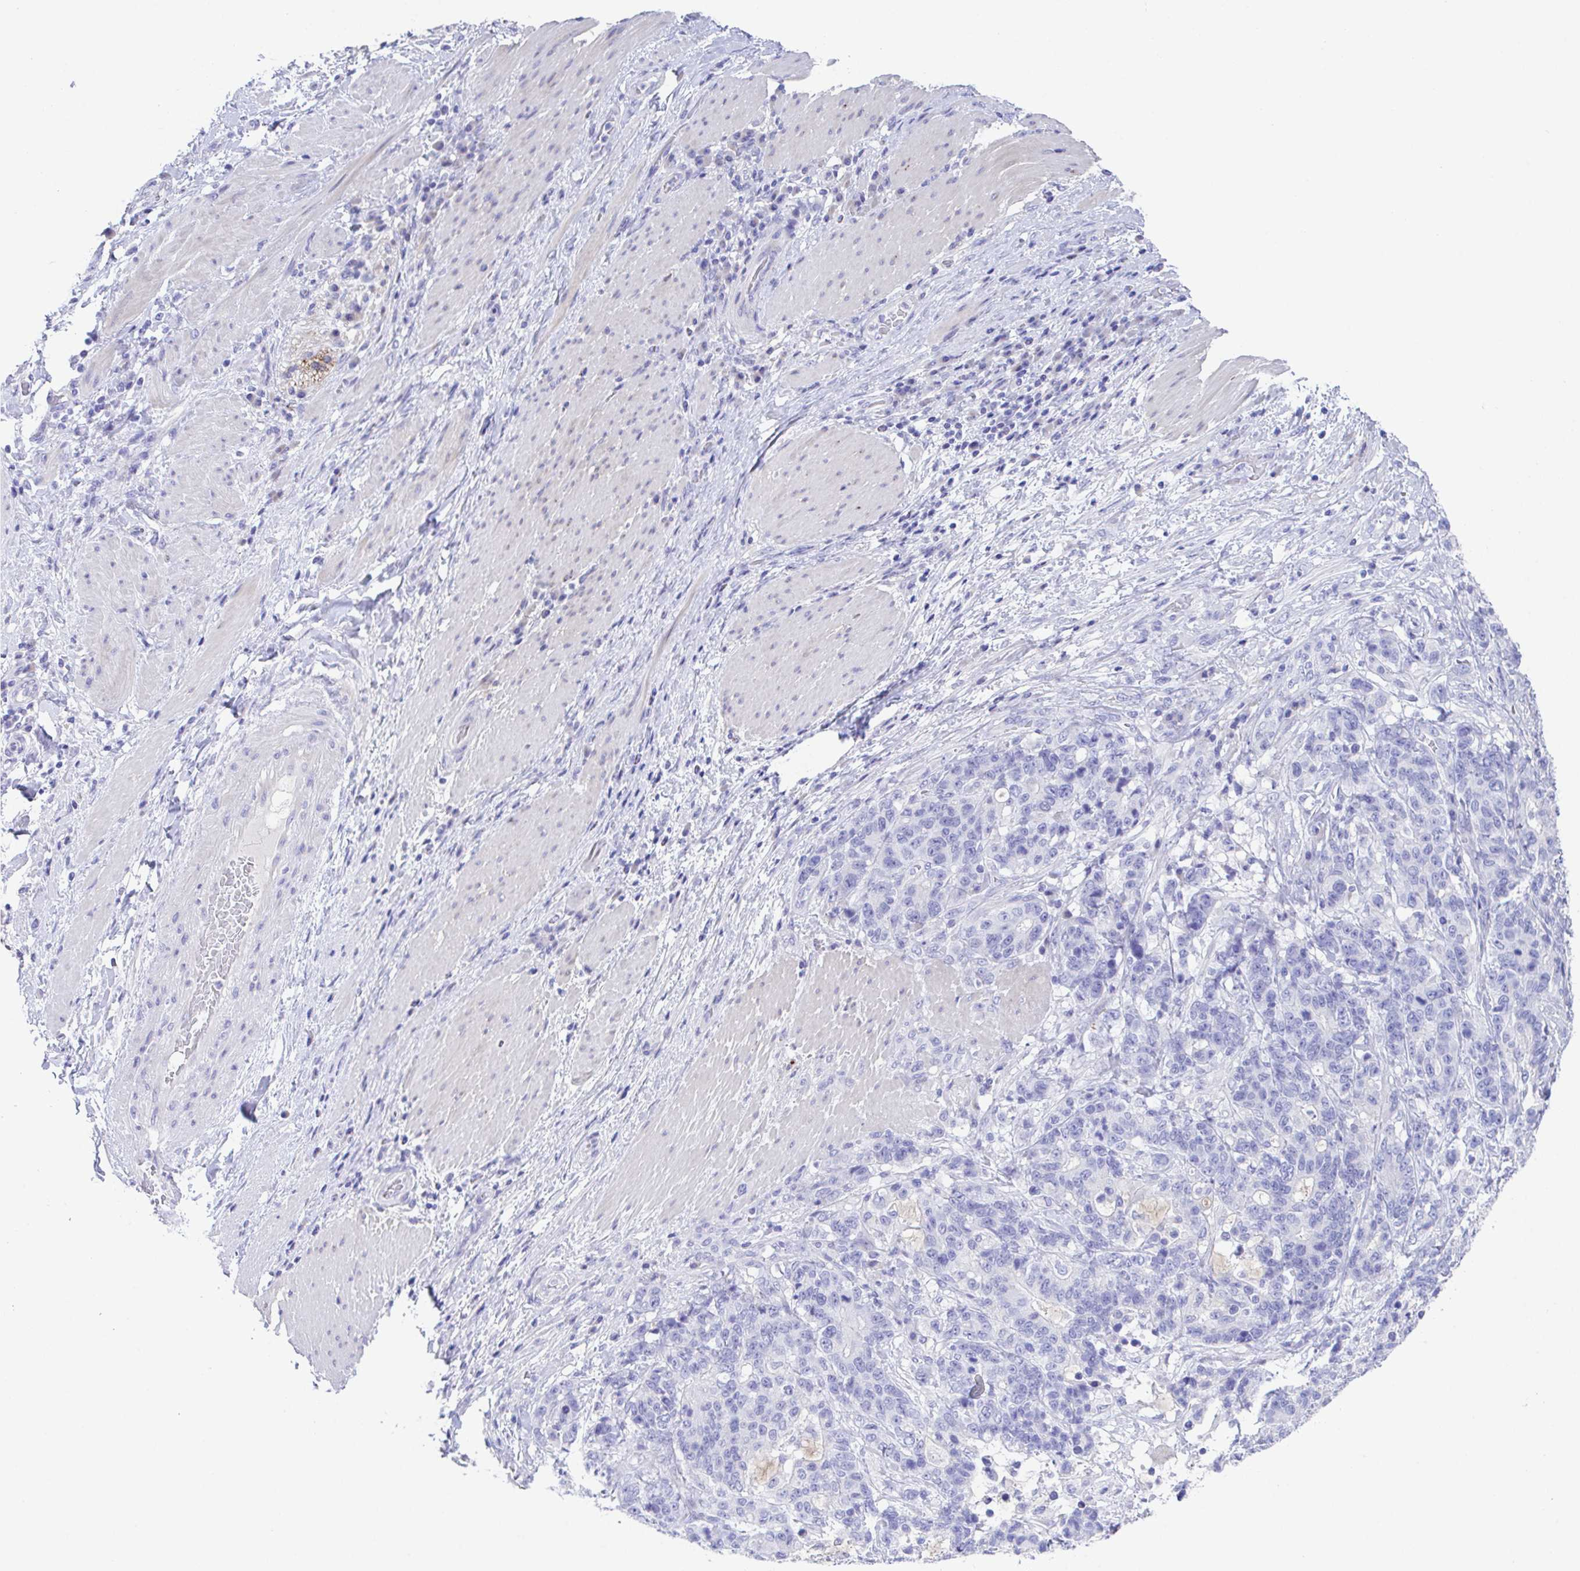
{"staining": {"intensity": "negative", "quantity": "none", "location": "none"}, "tissue": "stomach cancer", "cell_type": "Tumor cells", "image_type": "cancer", "snomed": [{"axis": "morphology", "description": "Normal tissue, NOS"}, {"axis": "morphology", "description": "Adenocarcinoma, NOS"}, {"axis": "topography", "description": "Stomach"}], "caption": "This micrograph is of stomach cancer (adenocarcinoma) stained with IHC to label a protein in brown with the nuclei are counter-stained blue. There is no expression in tumor cells.", "gene": "SLC16A6", "patient": {"sex": "female", "age": 64}}